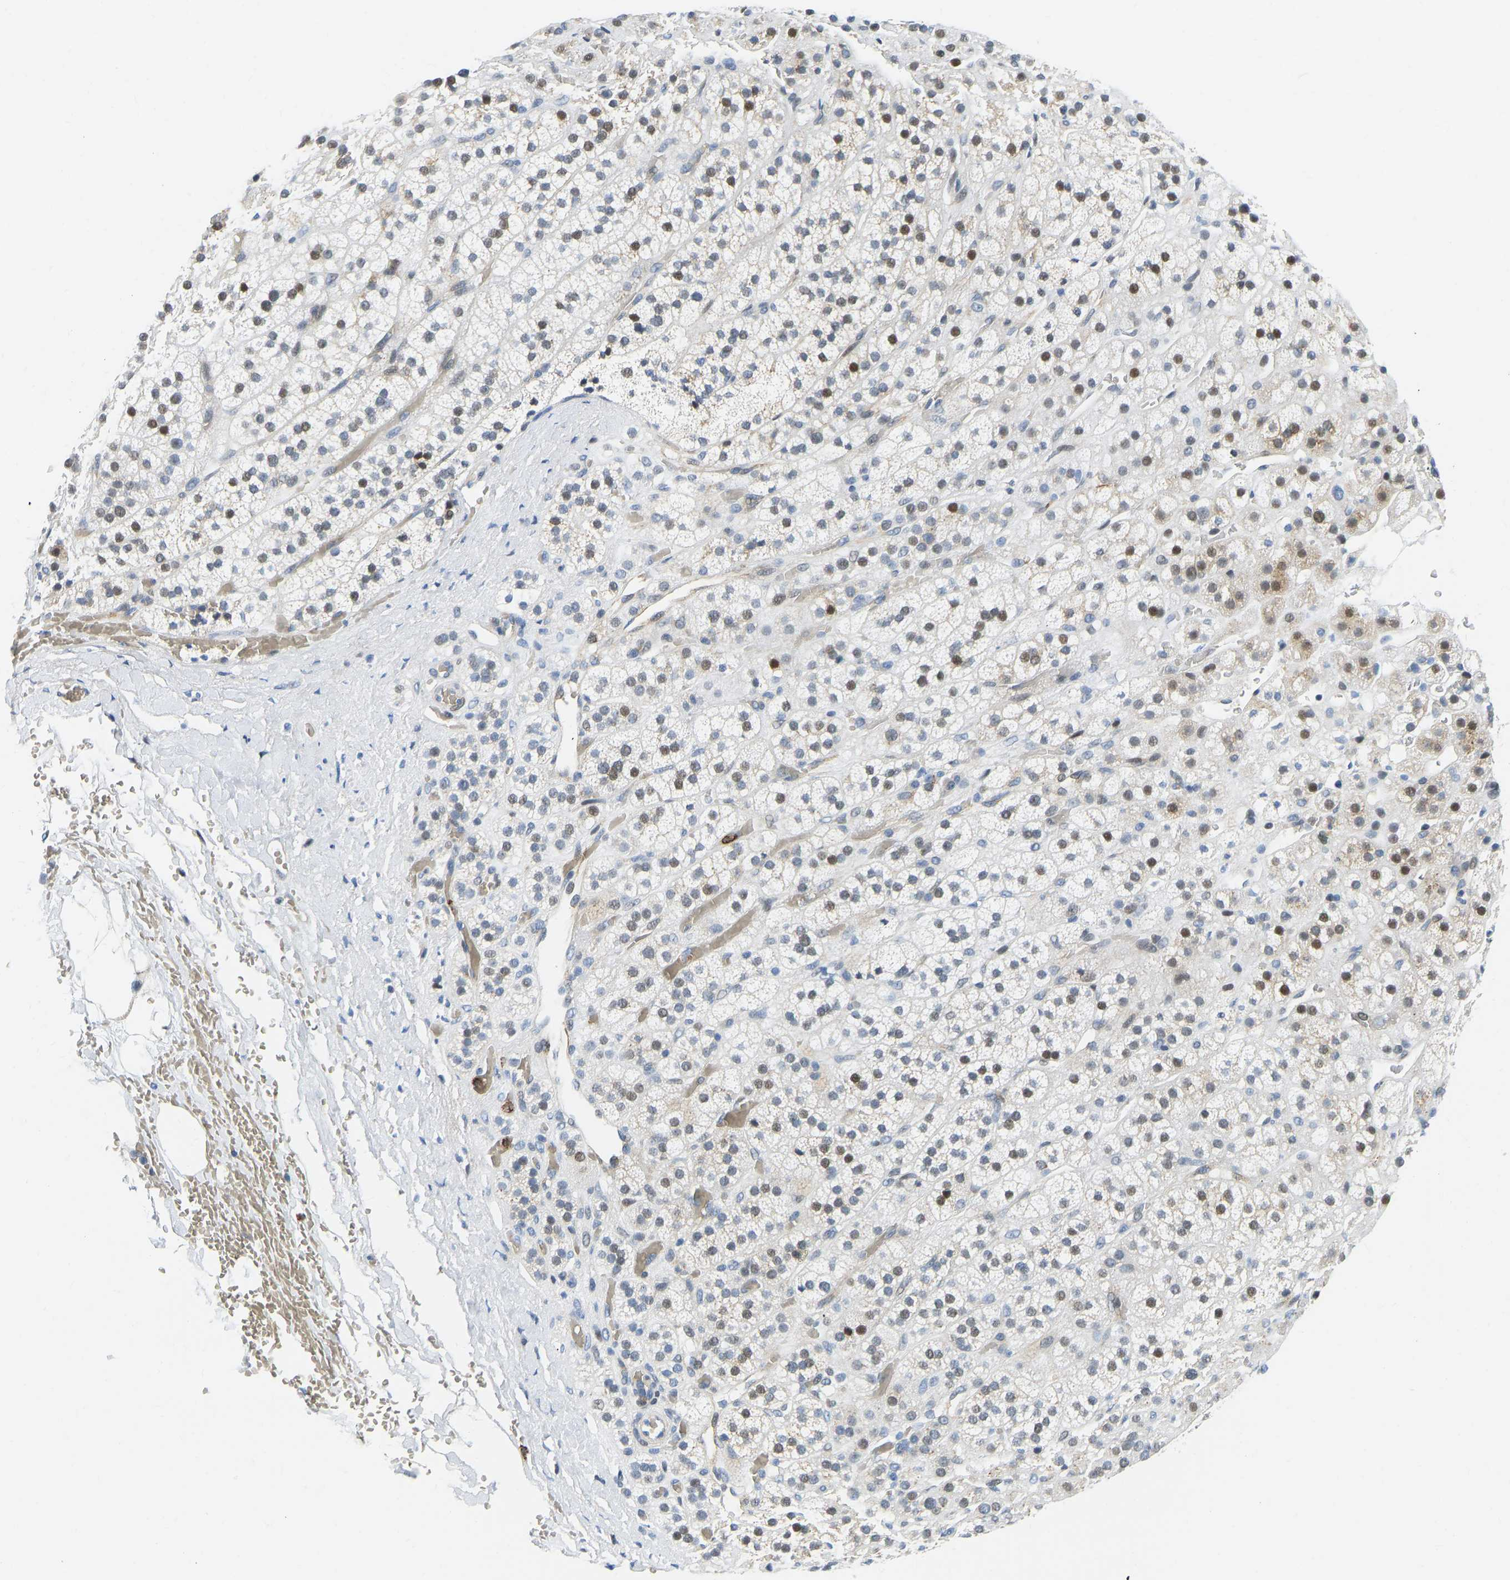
{"staining": {"intensity": "moderate", "quantity": "25%-75%", "location": "cytoplasmic/membranous,nuclear"}, "tissue": "adrenal gland", "cell_type": "Glandular cells", "image_type": "normal", "snomed": [{"axis": "morphology", "description": "Normal tissue, NOS"}, {"axis": "topography", "description": "Adrenal gland"}], "caption": "Protein staining by immunohistochemistry demonstrates moderate cytoplasmic/membranous,nuclear expression in about 25%-75% of glandular cells in normal adrenal gland. (IHC, brightfield microscopy, high magnification).", "gene": "HDAC5", "patient": {"sex": "male", "age": 56}}